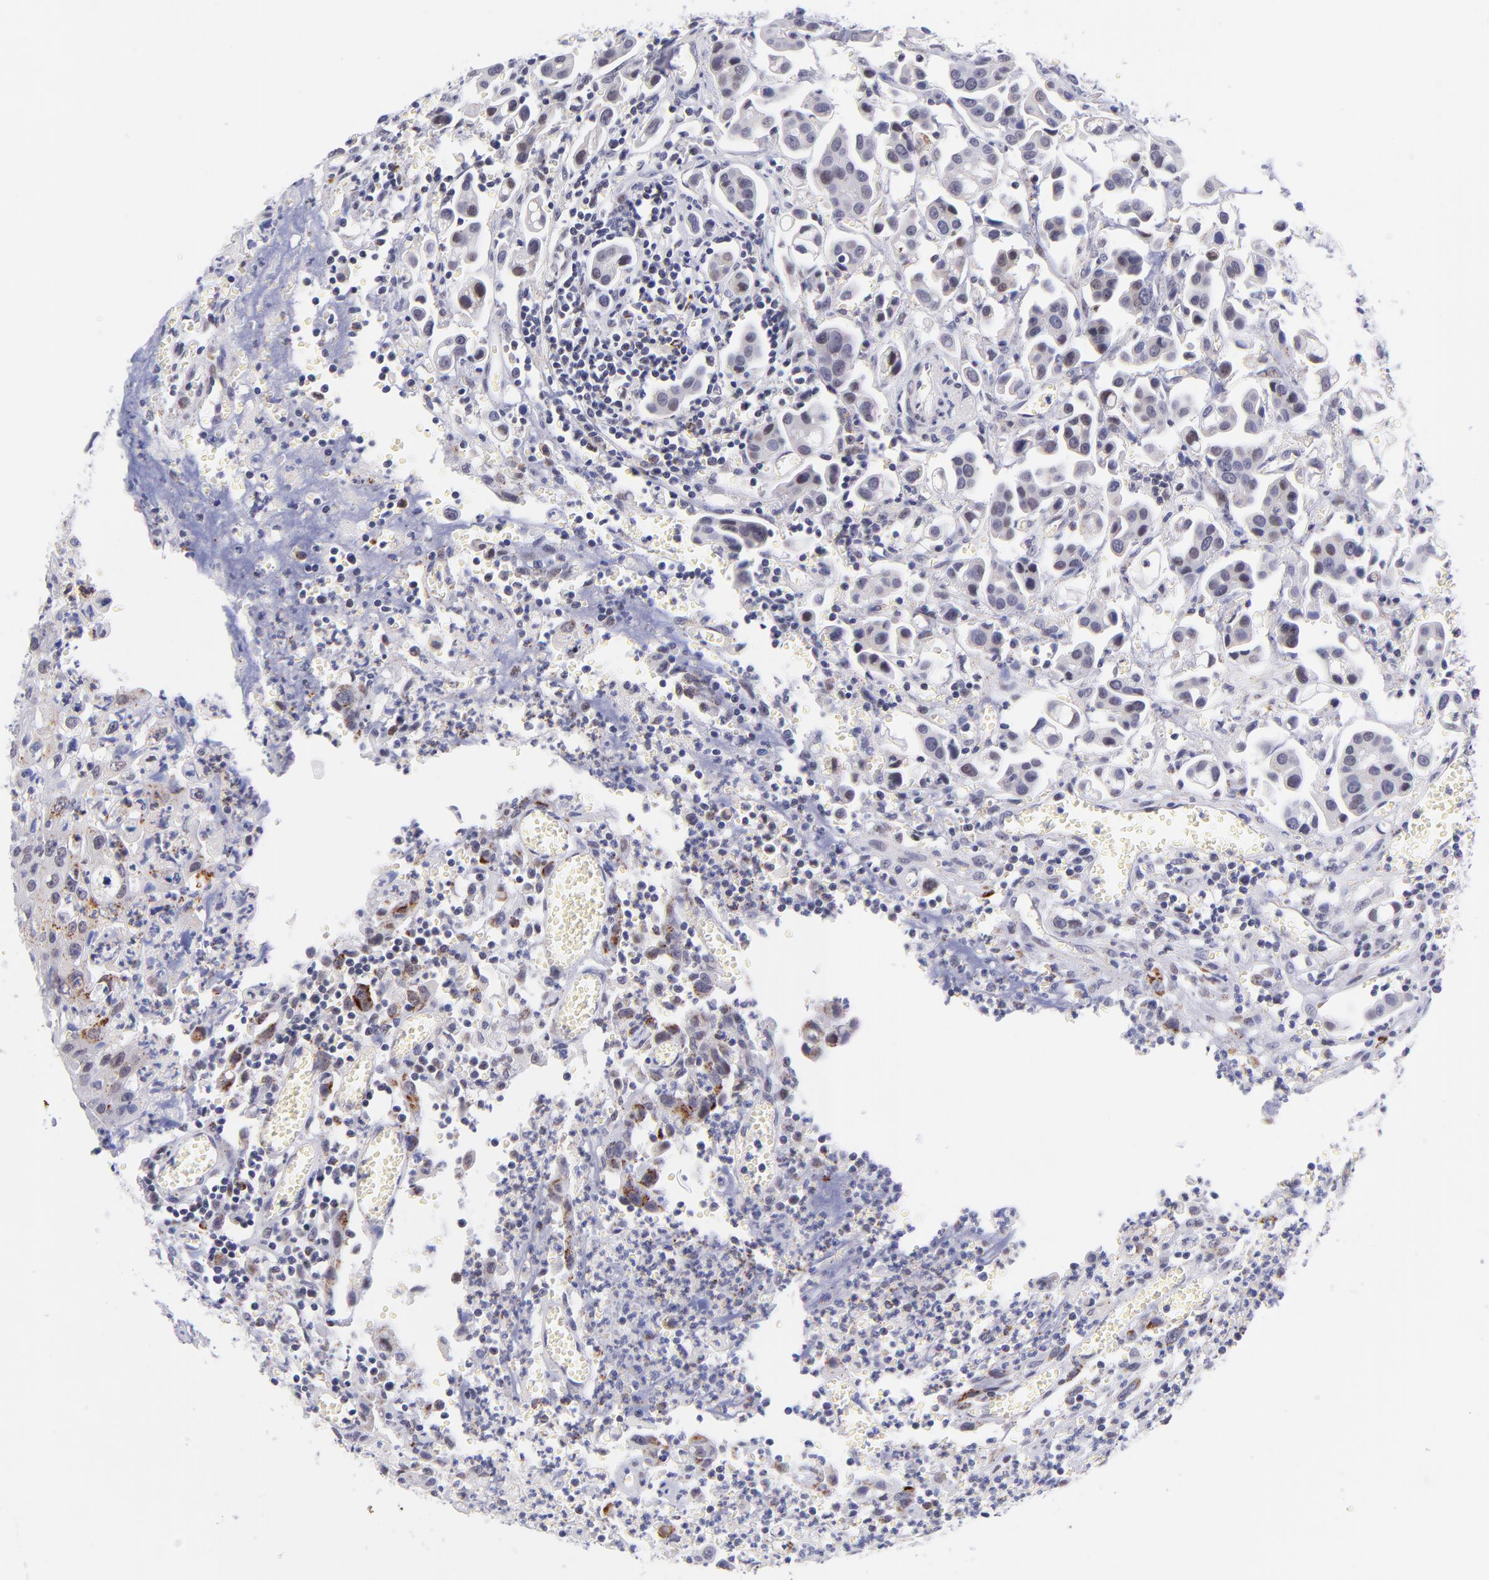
{"staining": {"intensity": "weak", "quantity": "<25%", "location": "nuclear"}, "tissue": "urothelial cancer", "cell_type": "Tumor cells", "image_type": "cancer", "snomed": [{"axis": "morphology", "description": "Urothelial carcinoma, High grade"}, {"axis": "topography", "description": "Urinary bladder"}], "caption": "Immunohistochemistry of human urothelial cancer reveals no expression in tumor cells. (Immunohistochemistry (ihc), brightfield microscopy, high magnification).", "gene": "SOX6", "patient": {"sex": "male", "age": 66}}